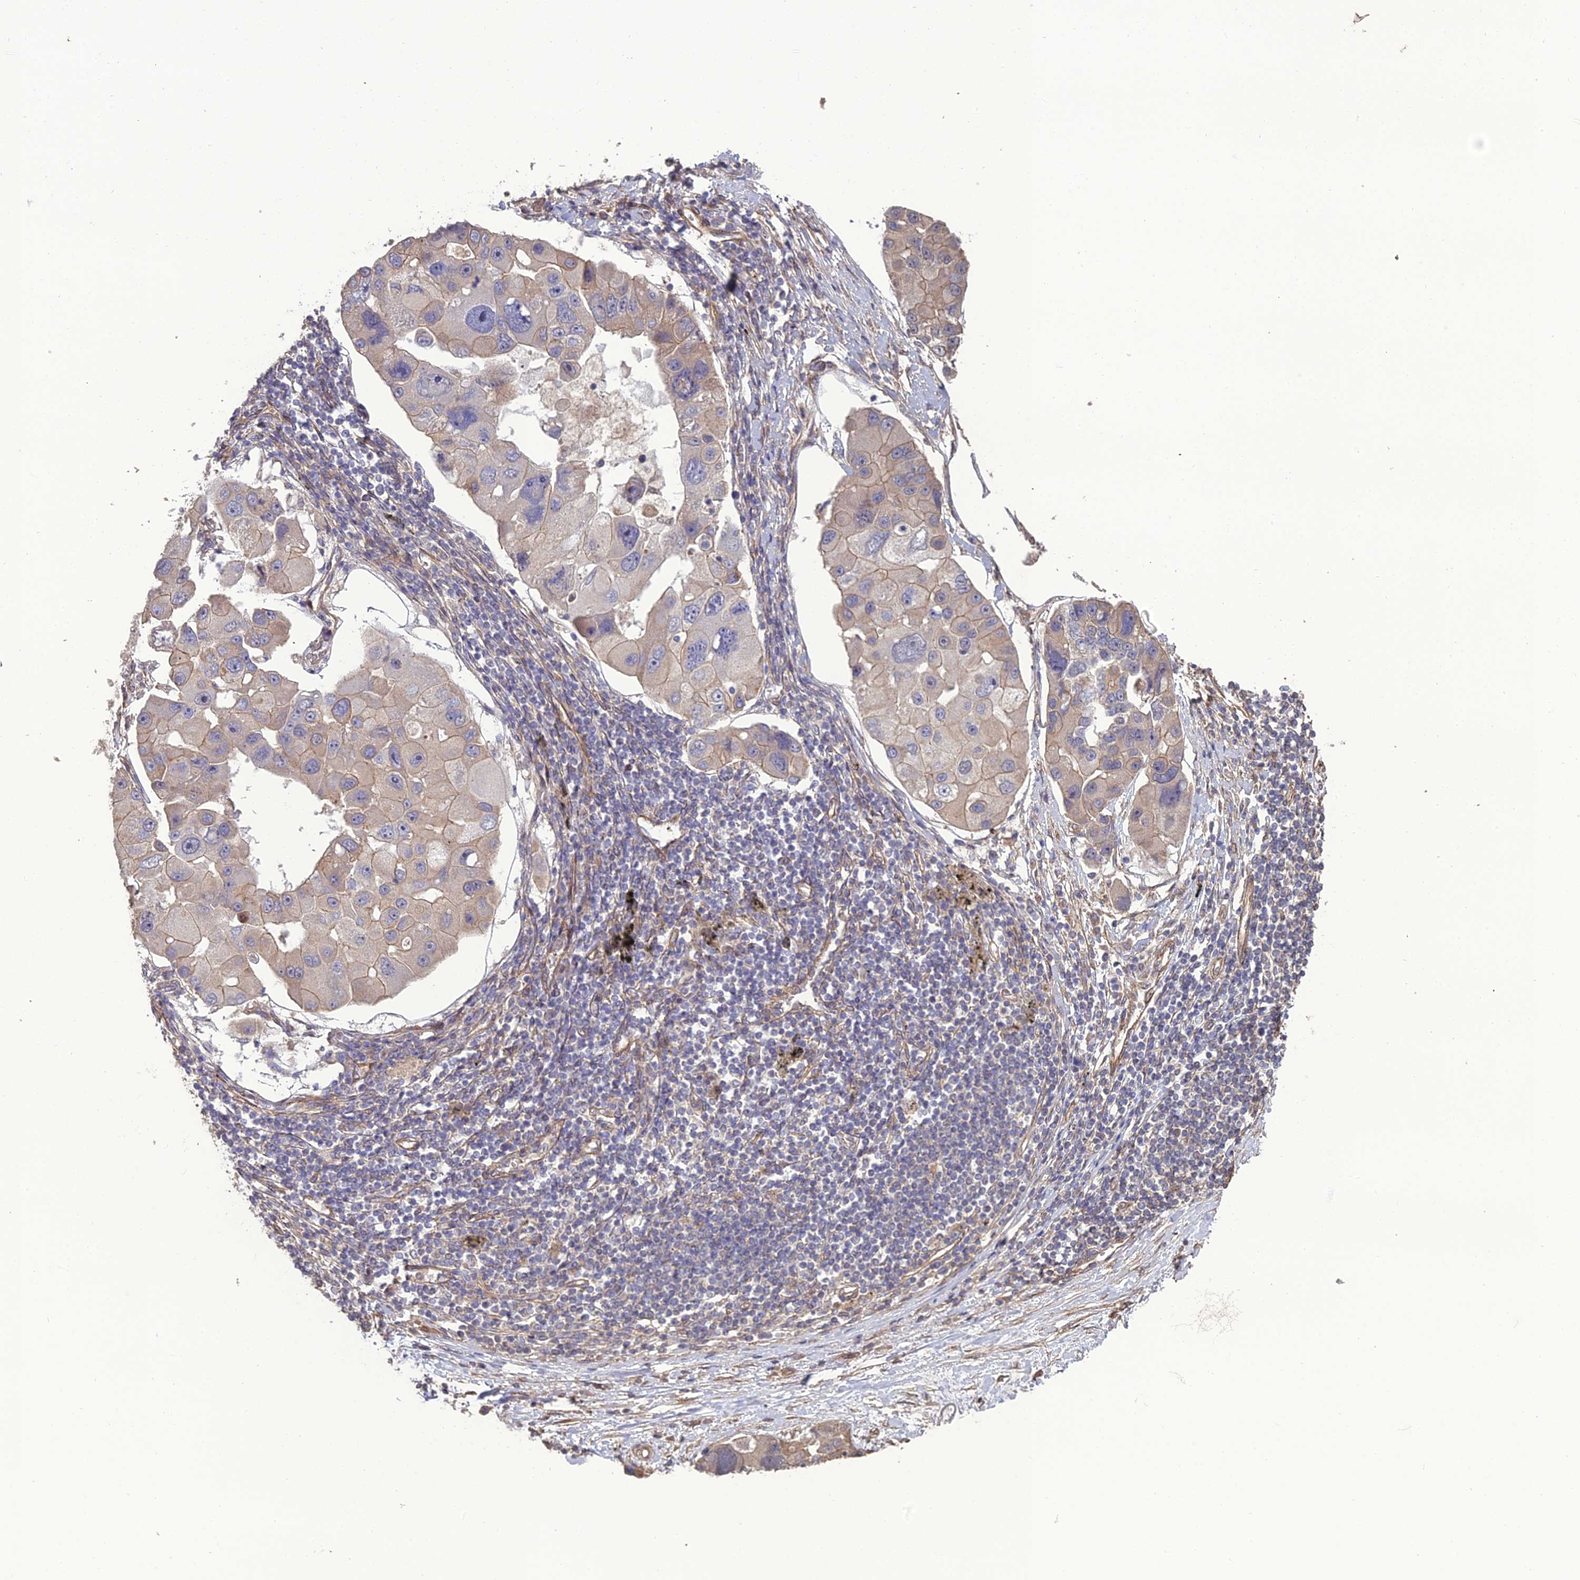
{"staining": {"intensity": "weak", "quantity": "<25%", "location": "cytoplasmic/membranous"}, "tissue": "lung cancer", "cell_type": "Tumor cells", "image_type": "cancer", "snomed": [{"axis": "morphology", "description": "Adenocarcinoma, NOS"}, {"axis": "topography", "description": "Lung"}], "caption": "Human lung cancer stained for a protein using immunohistochemistry (IHC) reveals no expression in tumor cells.", "gene": "ATP6V0A2", "patient": {"sex": "female", "age": 54}}